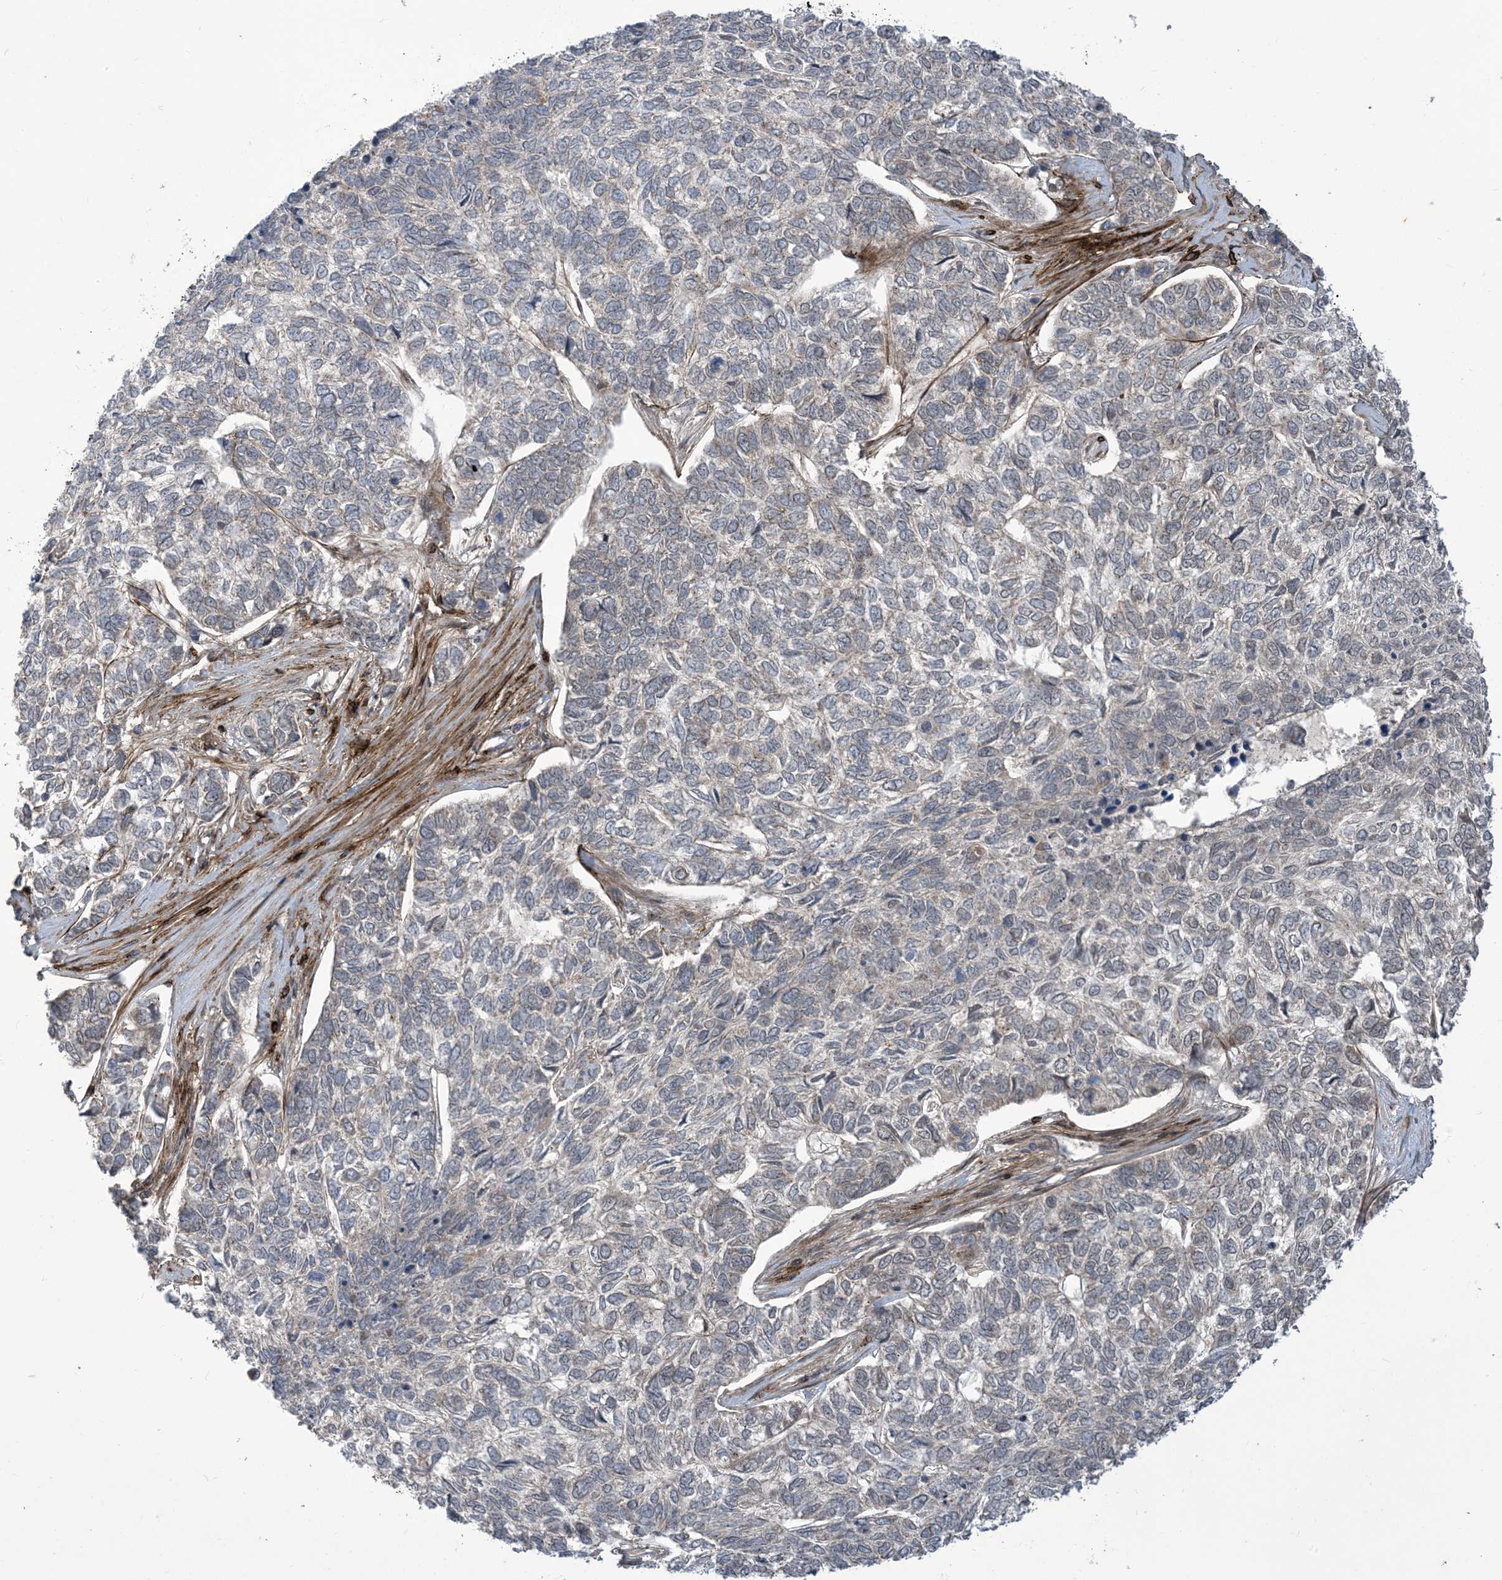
{"staining": {"intensity": "negative", "quantity": "none", "location": "none"}, "tissue": "skin cancer", "cell_type": "Tumor cells", "image_type": "cancer", "snomed": [{"axis": "morphology", "description": "Basal cell carcinoma"}, {"axis": "topography", "description": "Skin"}], "caption": "This is an immunohistochemistry (IHC) photomicrograph of skin basal cell carcinoma. There is no staining in tumor cells.", "gene": "LAGE3", "patient": {"sex": "female", "age": 65}}